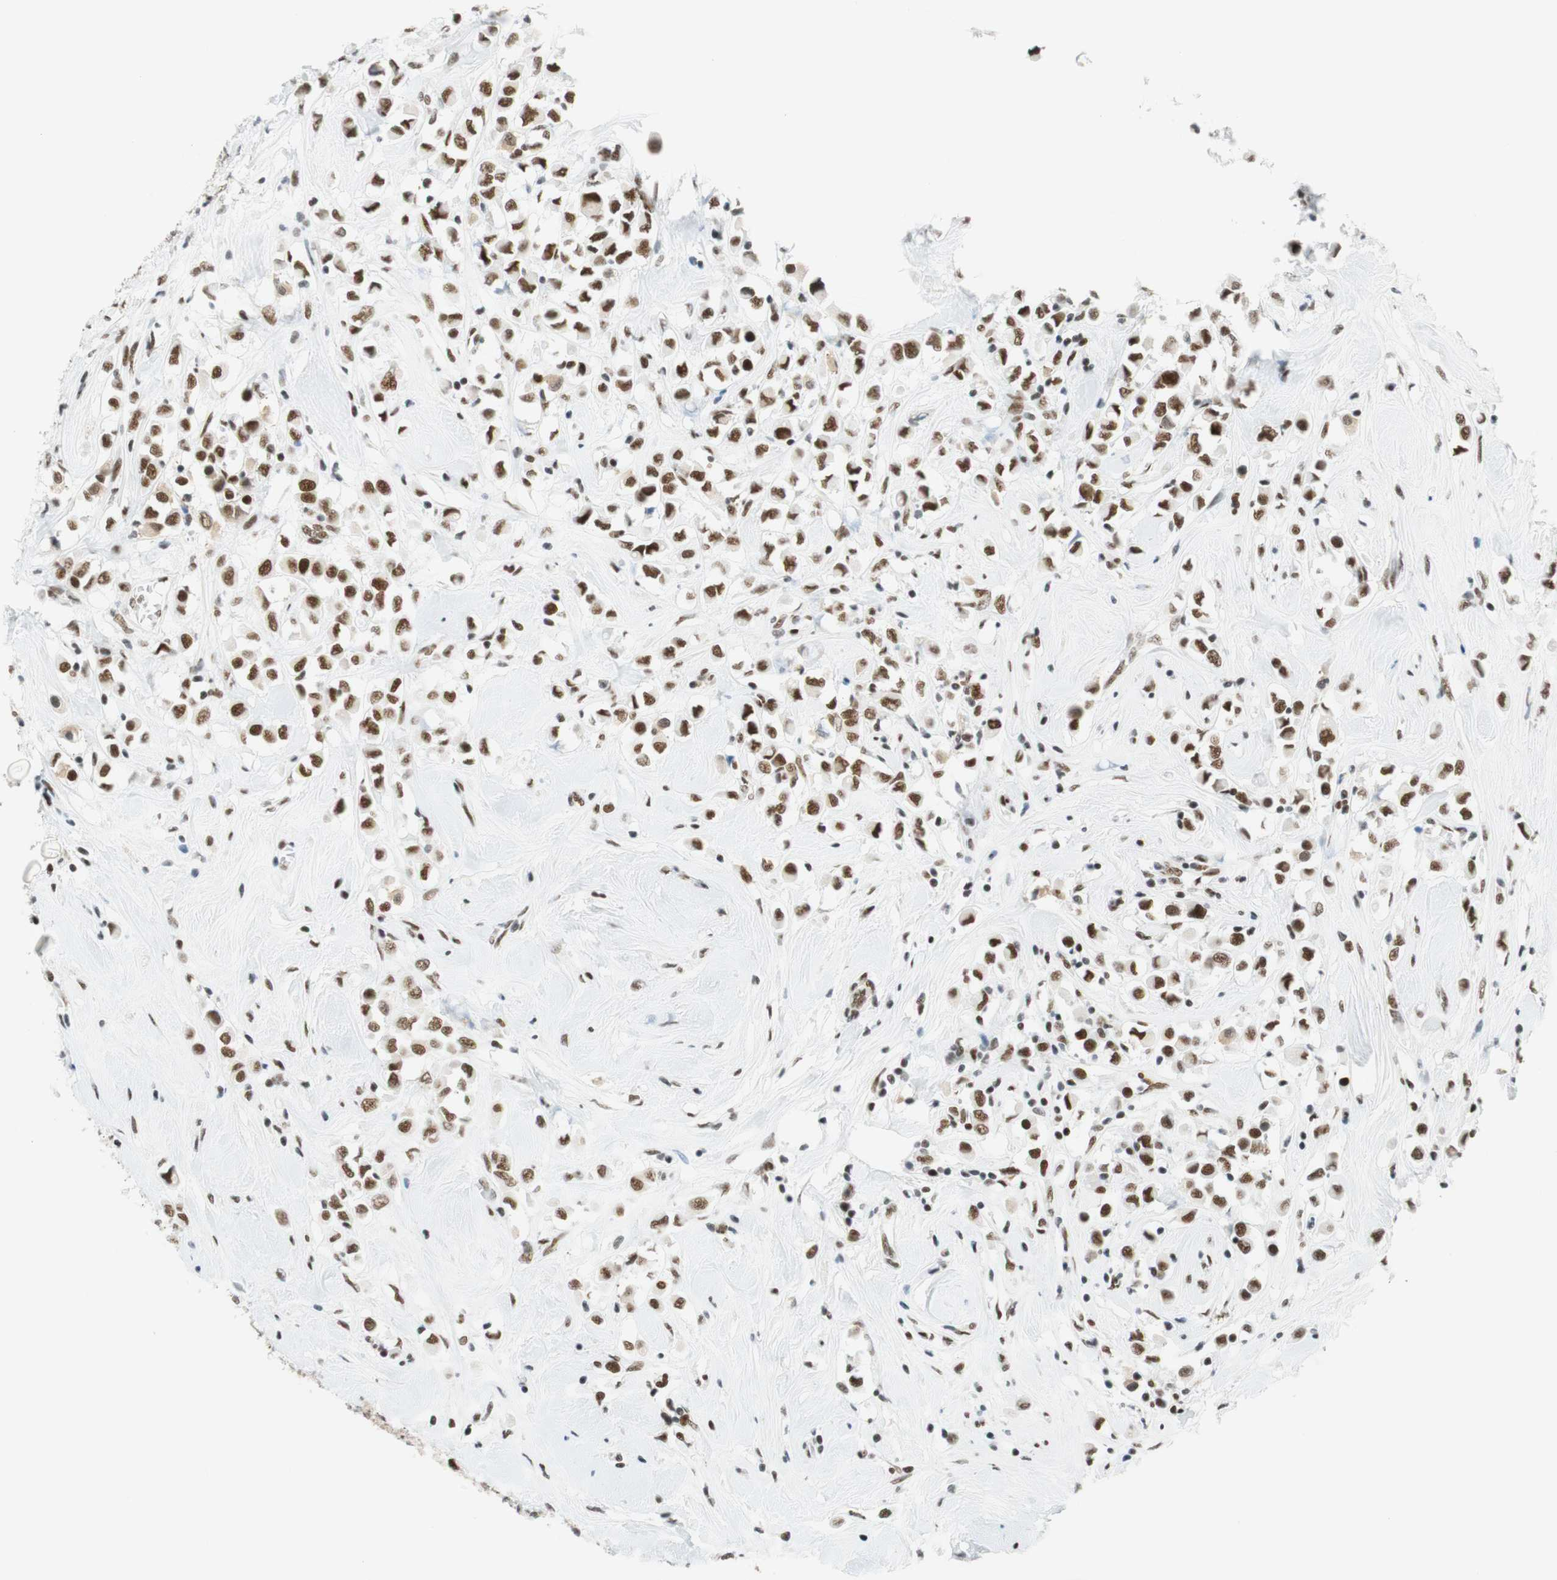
{"staining": {"intensity": "moderate", "quantity": ">75%", "location": "nuclear"}, "tissue": "breast cancer", "cell_type": "Tumor cells", "image_type": "cancer", "snomed": [{"axis": "morphology", "description": "Duct carcinoma"}, {"axis": "topography", "description": "Breast"}], "caption": "Breast cancer (infiltrating ductal carcinoma) stained with a brown dye exhibits moderate nuclear positive positivity in approximately >75% of tumor cells.", "gene": "RNF20", "patient": {"sex": "female", "age": 61}}